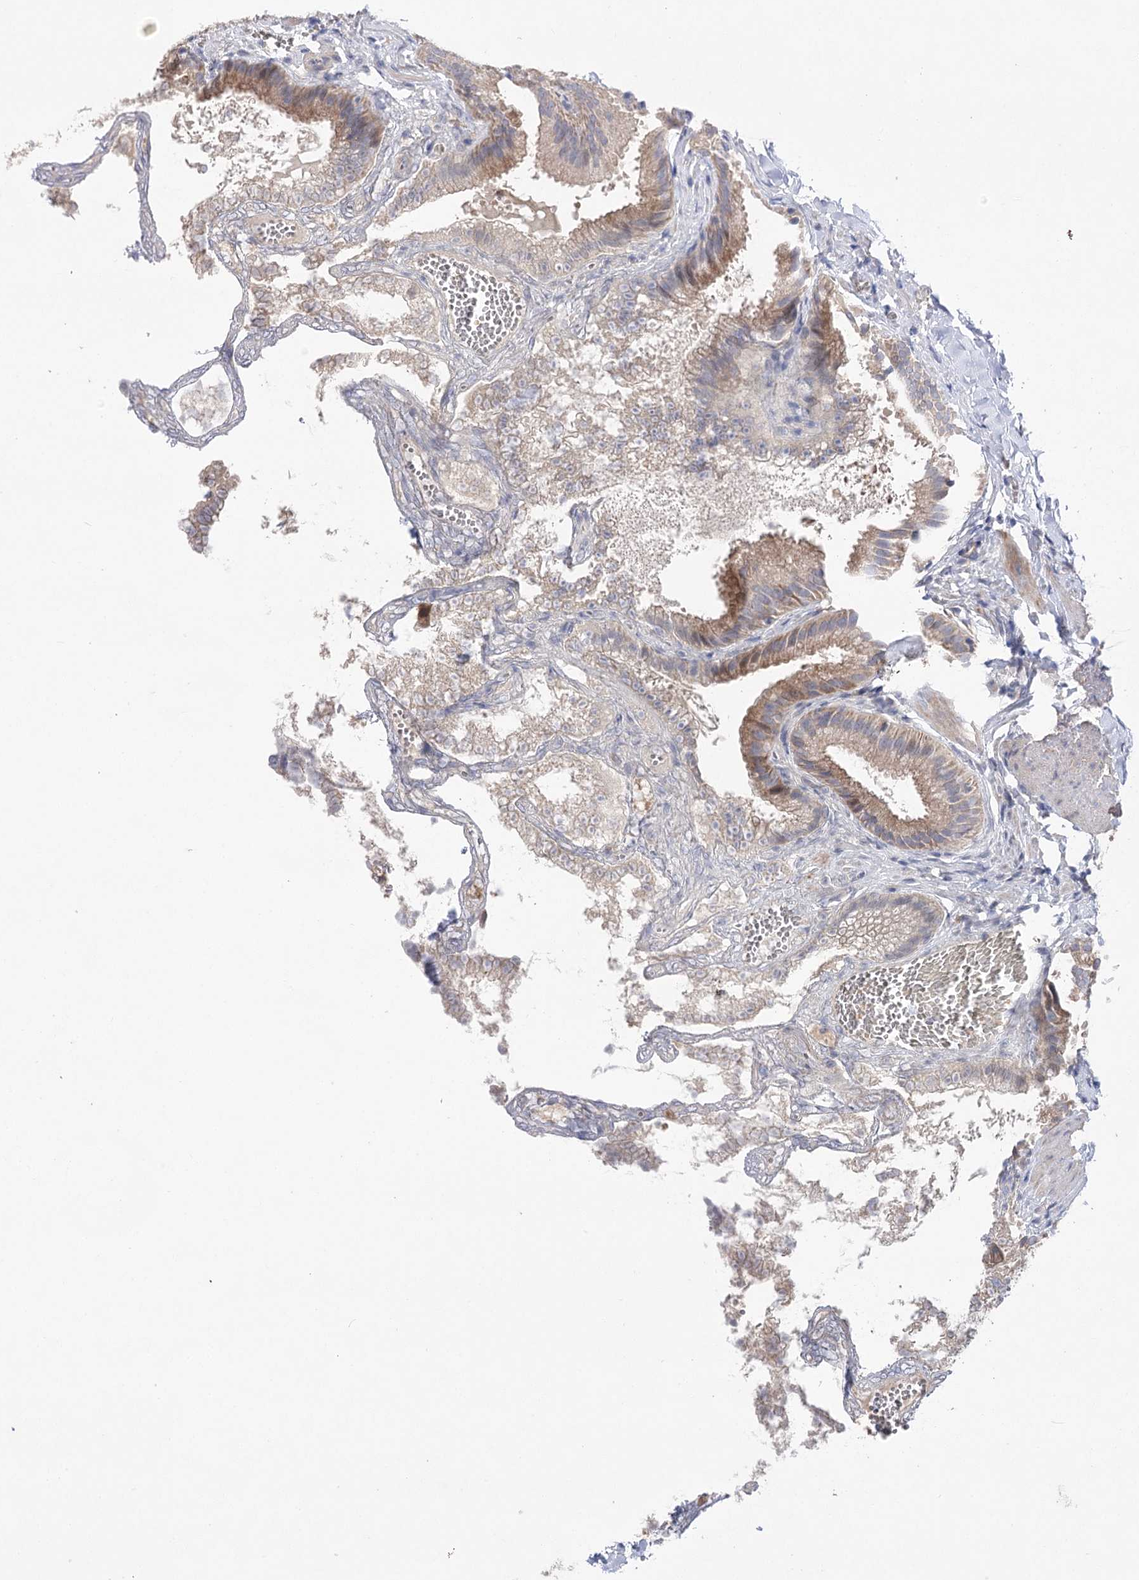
{"staining": {"intensity": "moderate", "quantity": ">75%", "location": "cytoplasmic/membranous"}, "tissue": "gallbladder", "cell_type": "Glandular cells", "image_type": "normal", "snomed": [{"axis": "morphology", "description": "Normal tissue, NOS"}, {"axis": "topography", "description": "Gallbladder"}], "caption": "Immunohistochemical staining of benign human gallbladder reveals moderate cytoplasmic/membranous protein positivity in approximately >75% of glandular cells.", "gene": "AURKC", "patient": {"sex": "male", "age": 38}}